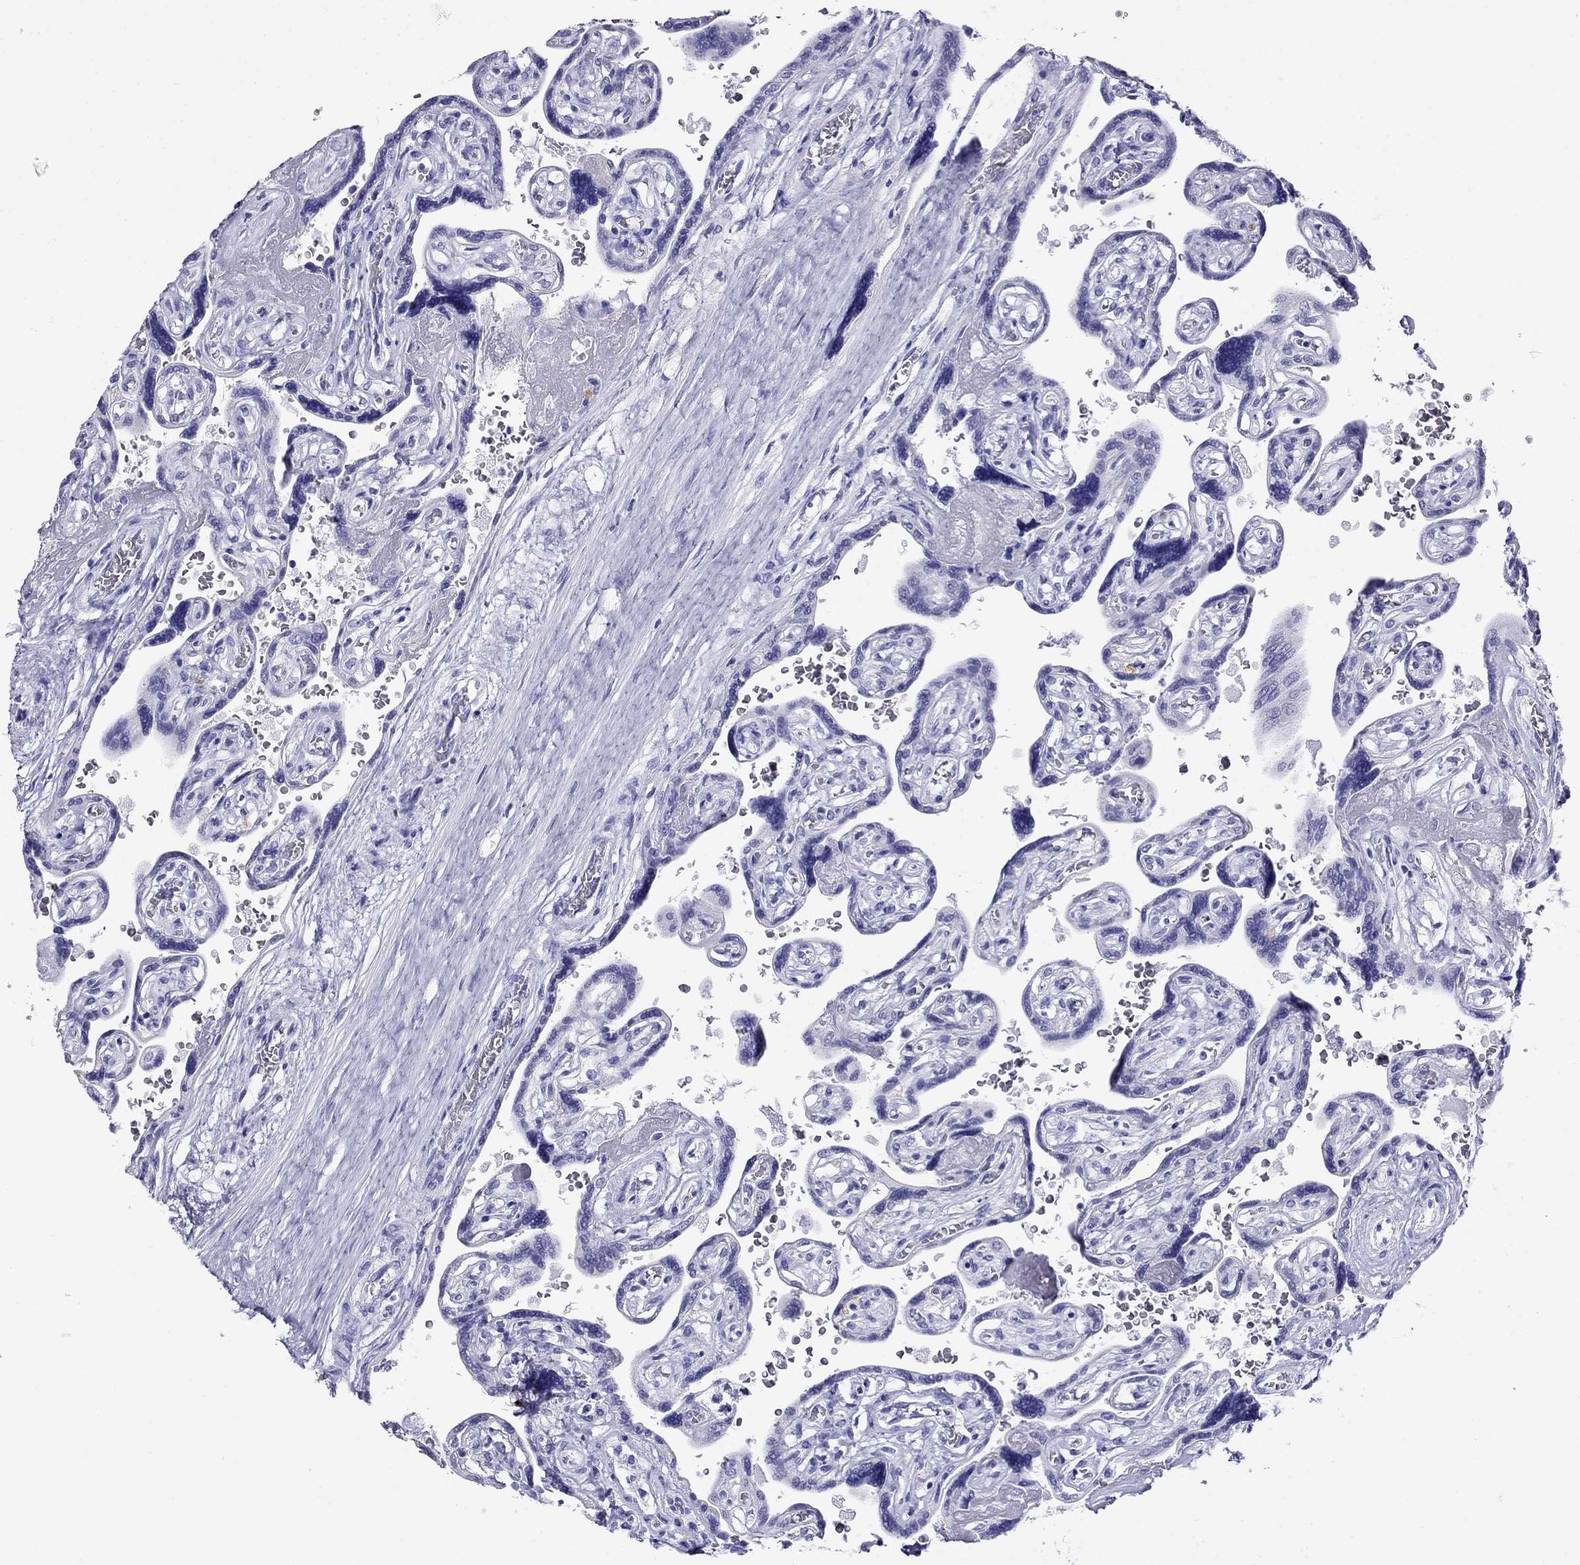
{"staining": {"intensity": "negative", "quantity": "none", "location": "none"}, "tissue": "placenta", "cell_type": "Decidual cells", "image_type": "normal", "snomed": [{"axis": "morphology", "description": "Normal tissue, NOS"}, {"axis": "topography", "description": "Placenta"}], "caption": "High power microscopy histopathology image of an IHC micrograph of normal placenta, revealing no significant expression in decidual cells. (Immunohistochemistry (ihc), brightfield microscopy, high magnification).", "gene": "MC5R", "patient": {"sex": "female", "age": 32}}